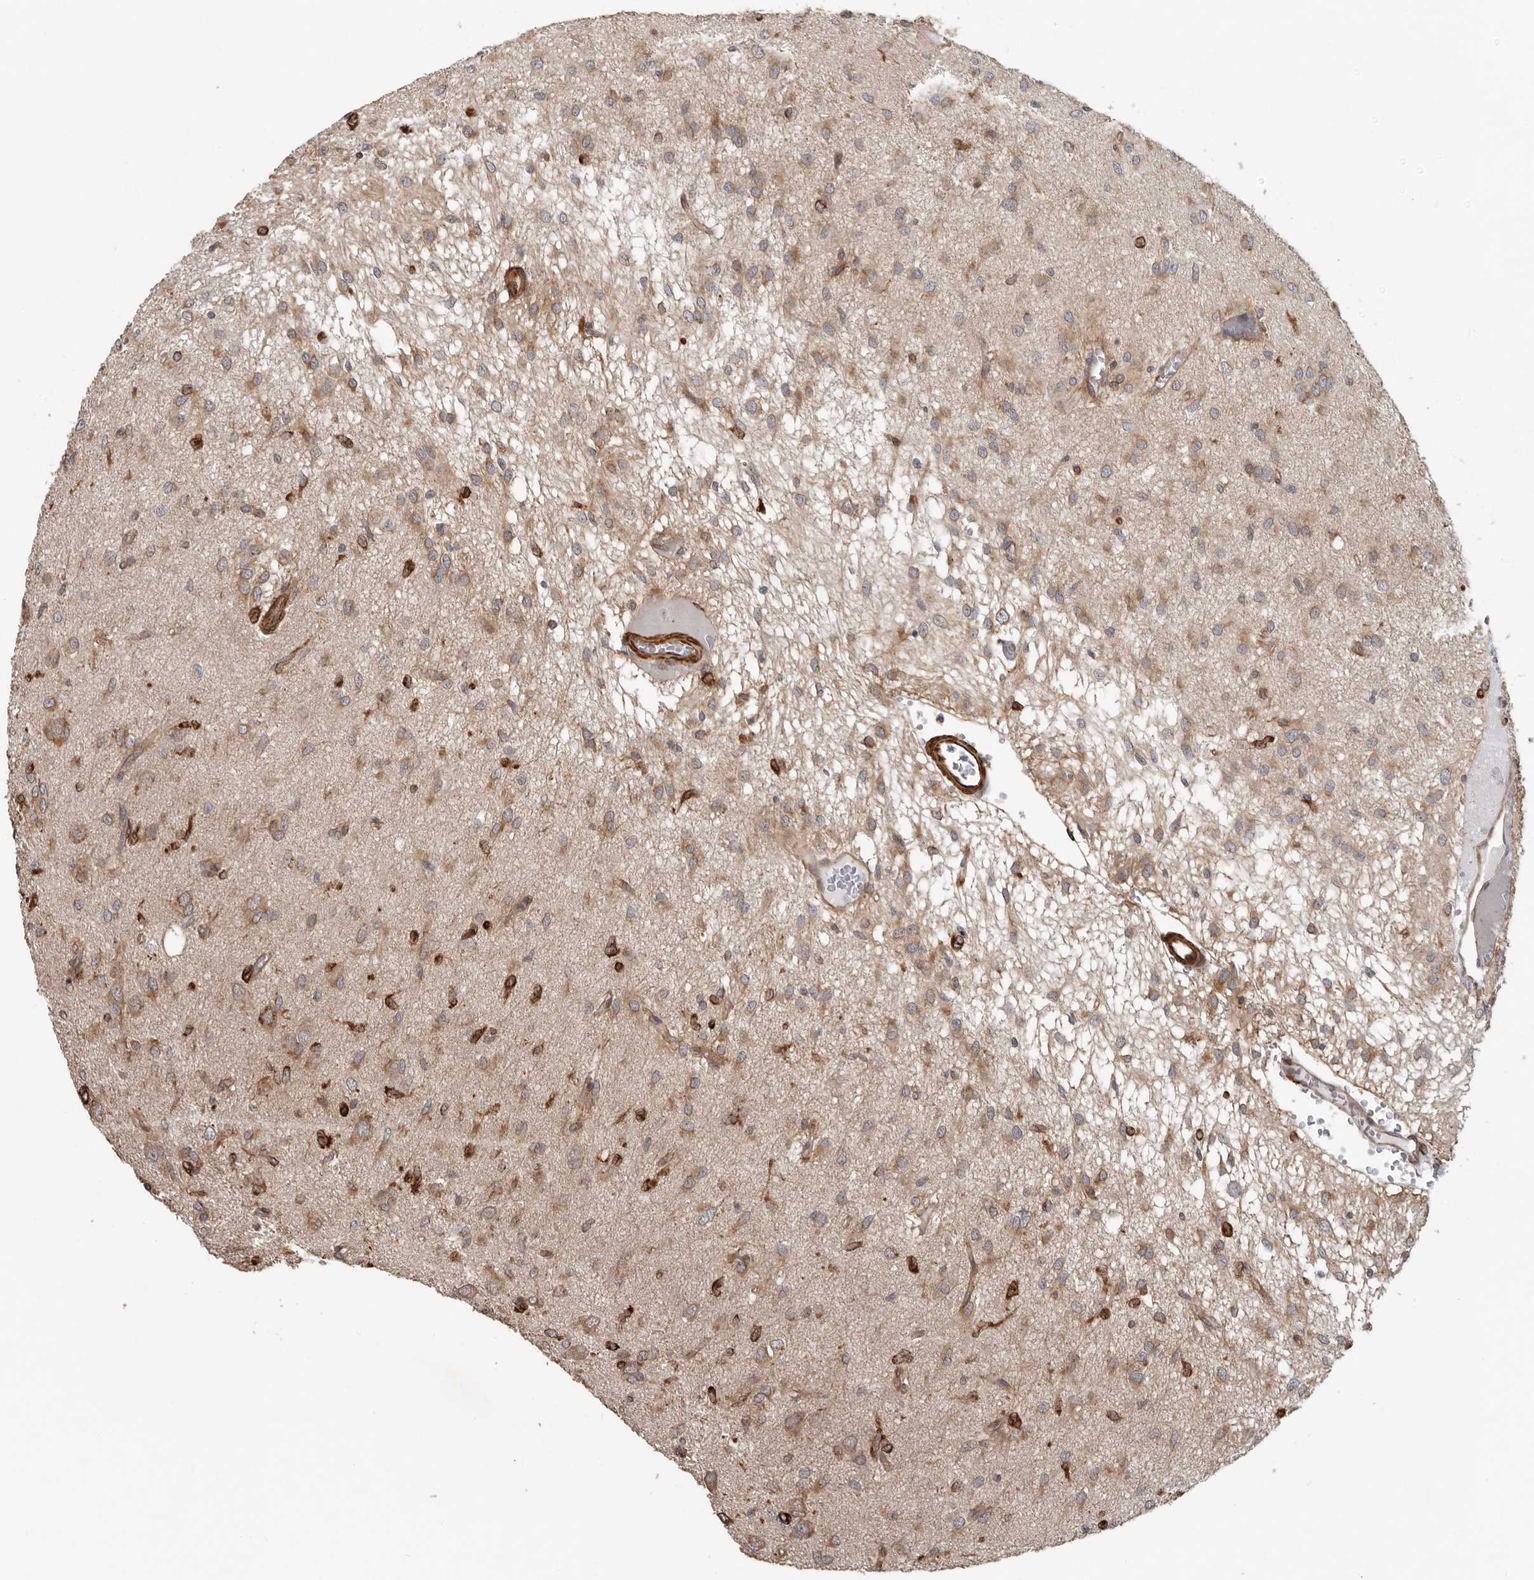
{"staining": {"intensity": "moderate", "quantity": ">75%", "location": "cytoplasmic/membranous"}, "tissue": "glioma", "cell_type": "Tumor cells", "image_type": "cancer", "snomed": [{"axis": "morphology", "description": "Glioma, malignant, High grade"}, {"axis": "topography", "description": "Brain"}], "caption": "Glioma stained with a brown dye reveals moderate cytoplasmic/membranous positive staining in approximately >75% of tumor cells.", "gene": "CEP350", "patient": {"sex": "female", "age": 59}}